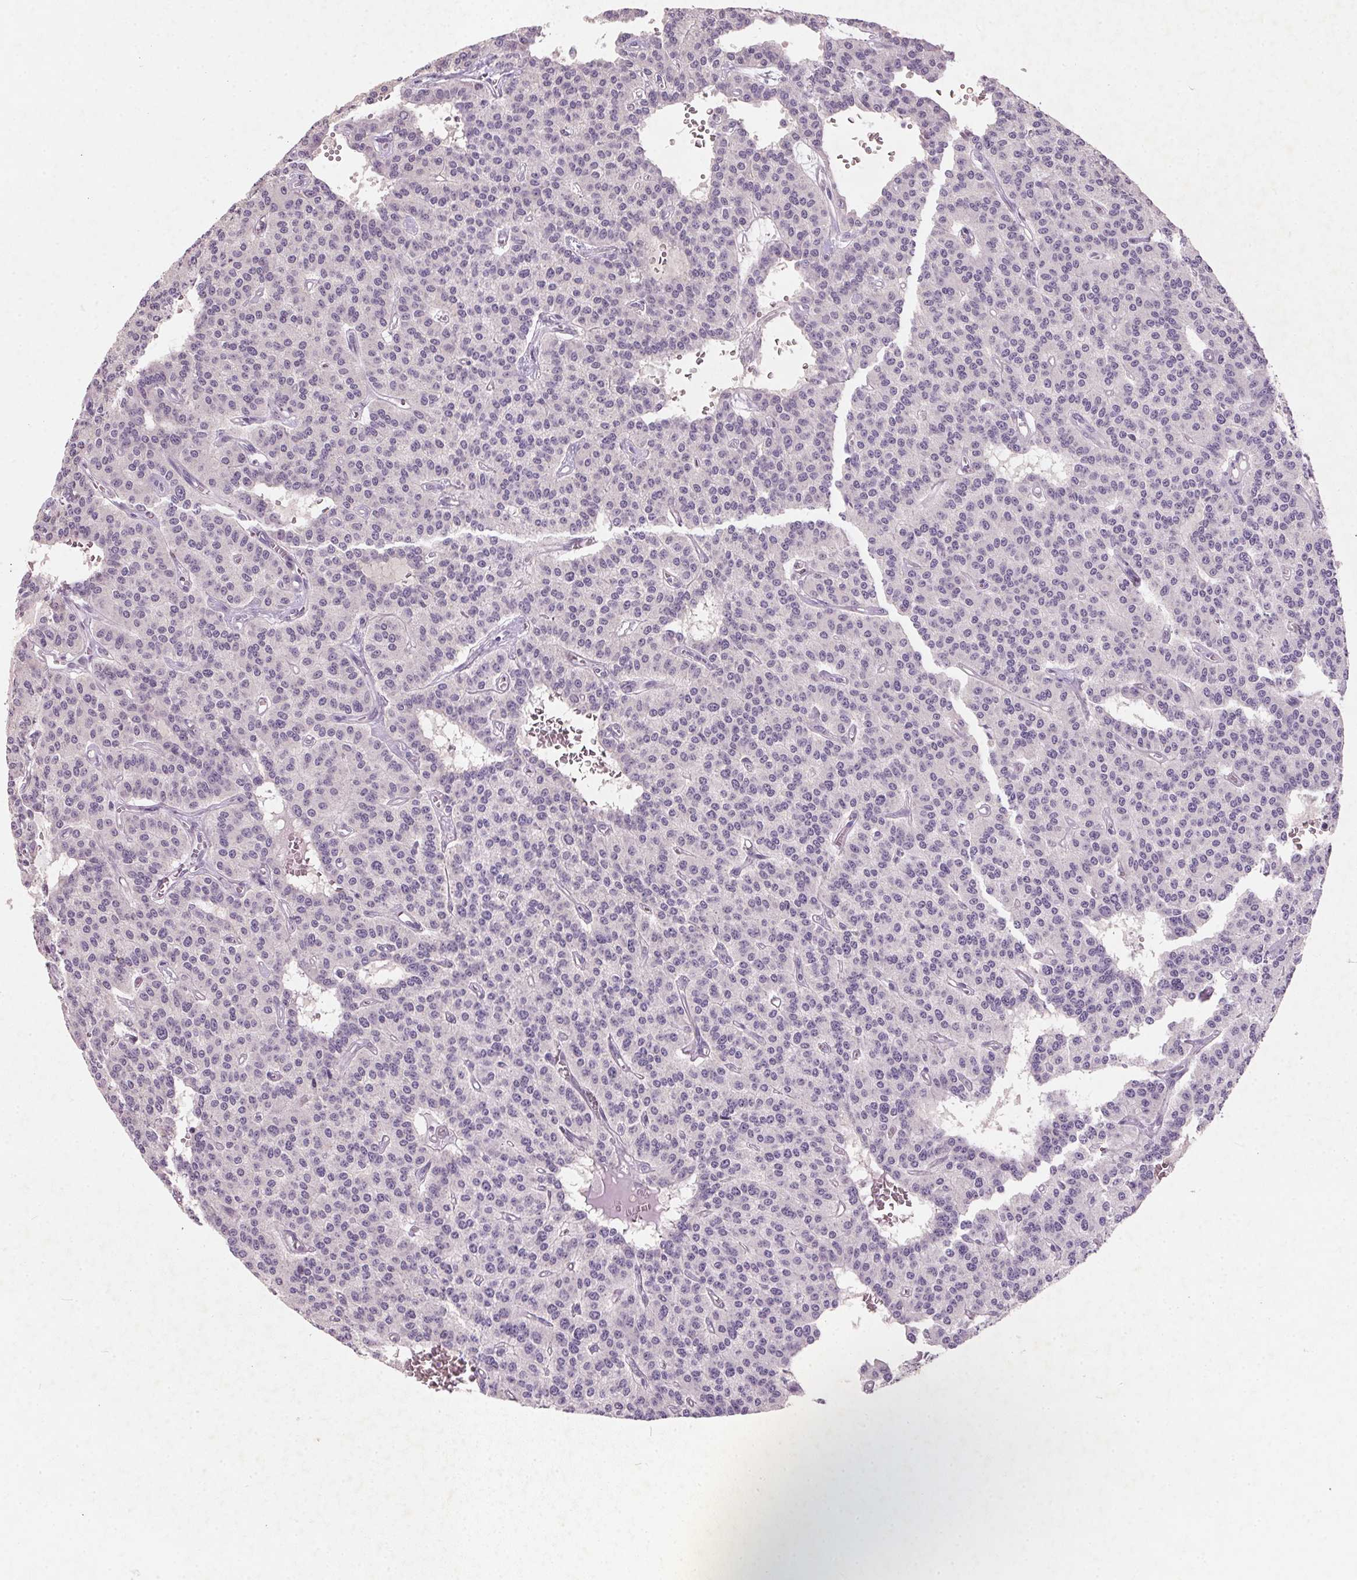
{"staining": {"intensity": "negative", "quantity": "none", "location": "none"}, "tissue": "carcinoid", "cell_type": "Tumor cells", "image_type": "cancer", "snomed": [{"axis": "morphology", "description": "Carcinoid, malignant, NOS"}, {"axis": "topography", "description": "Lung"}], "caption": "Carcinoid stained for a protein using immunohistochemistry (IHC) displays no staining tumor cells.", "gene": "KCNK15", "patient": {"sex": "female", "age": 71}}